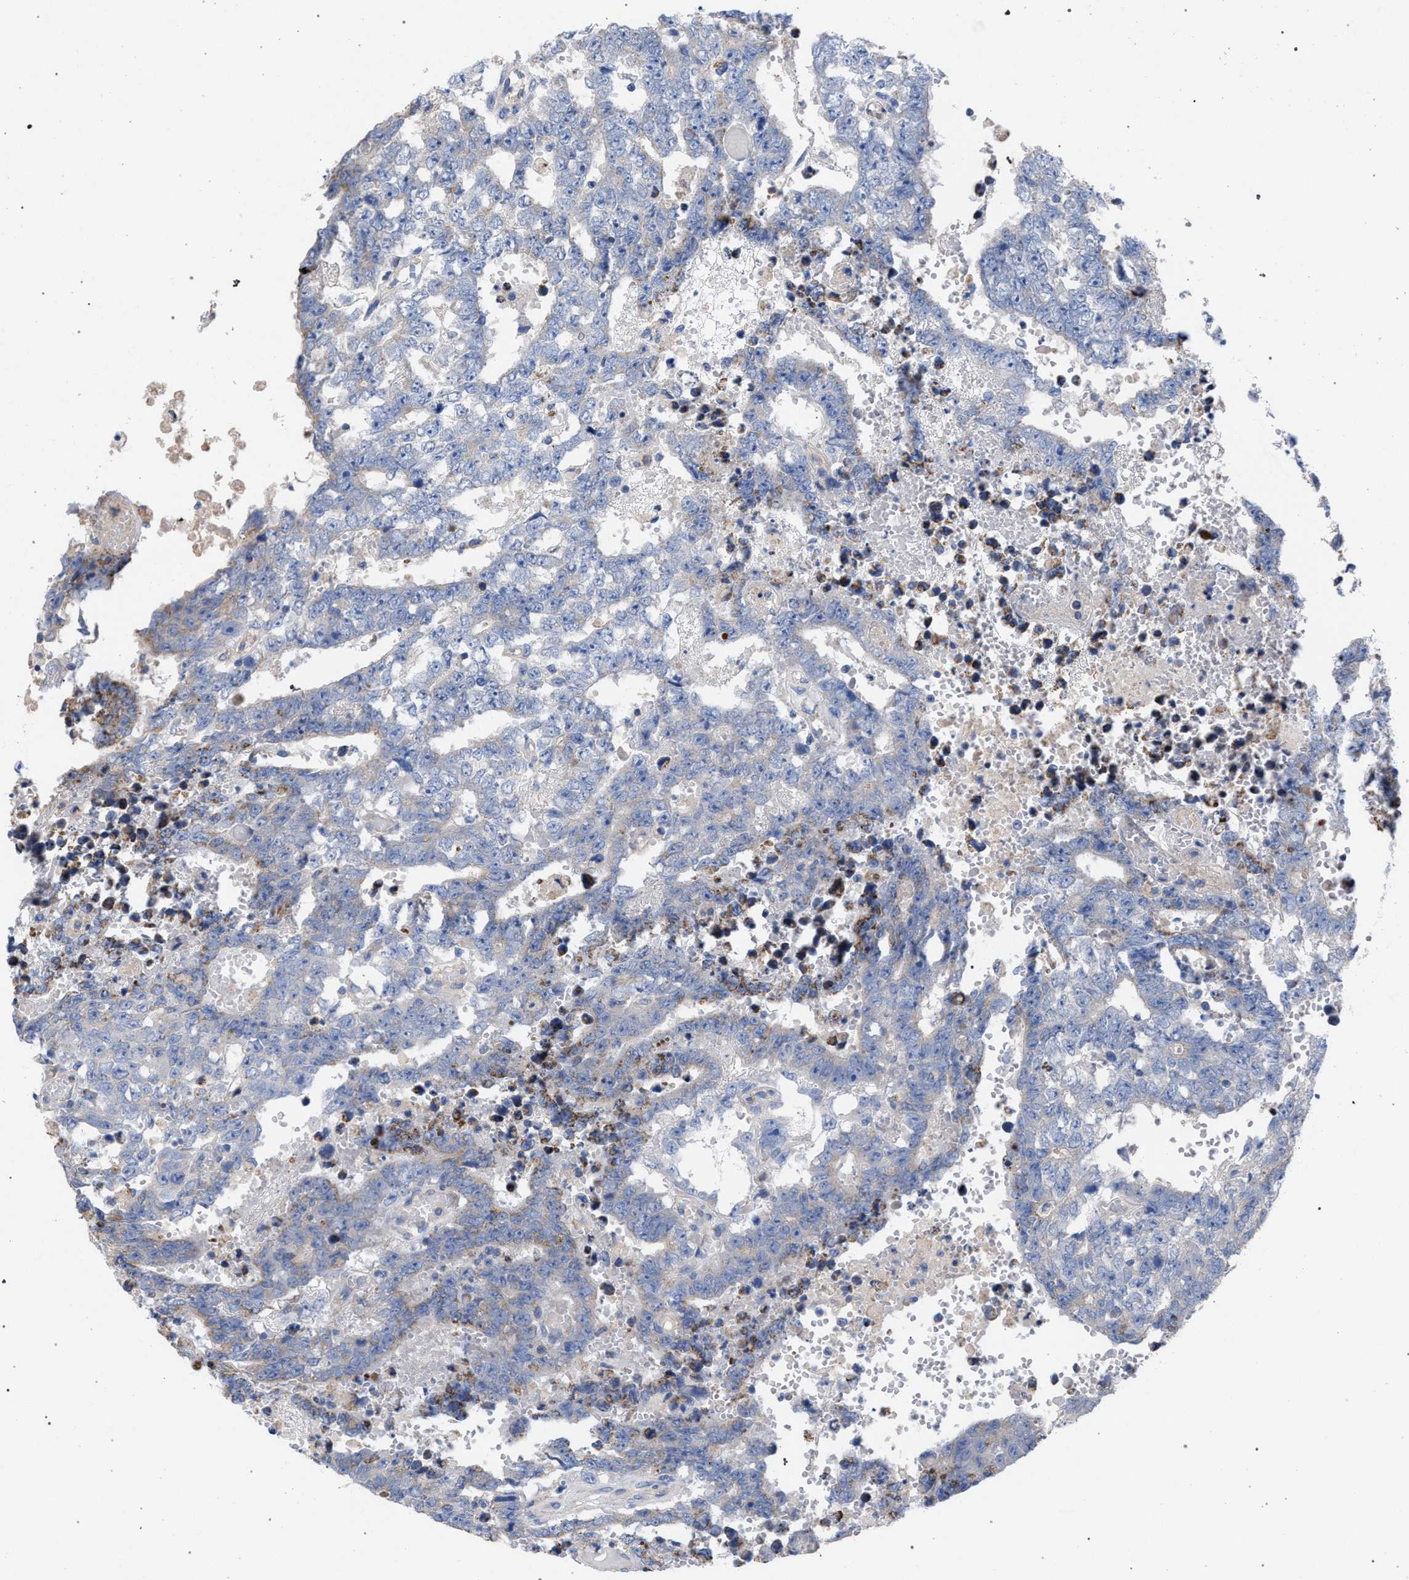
{"staining": {"intensity": "negative", "quantity": "none", "location": "none"}, "tissue": "testis cancer", "cell_type": "Tumor cells", "image_type": "cancer", "snomed": [{"axis": "morphology", "description": "Carcinoma, Embryonal, NOS"}, {"axis": "topography", "description": "Testis"}], "caption": "A micrograph of human embryonal carcinoma (testis) is negative for staining in tumor cells. The staining was performed using DAB to visualize the protein expression in brown, while the nuclei were stained in blue with hematoxylin (Magnification: 20x).", "gene": "GMPR", "patient": {"sex": "male", "age": 25}}